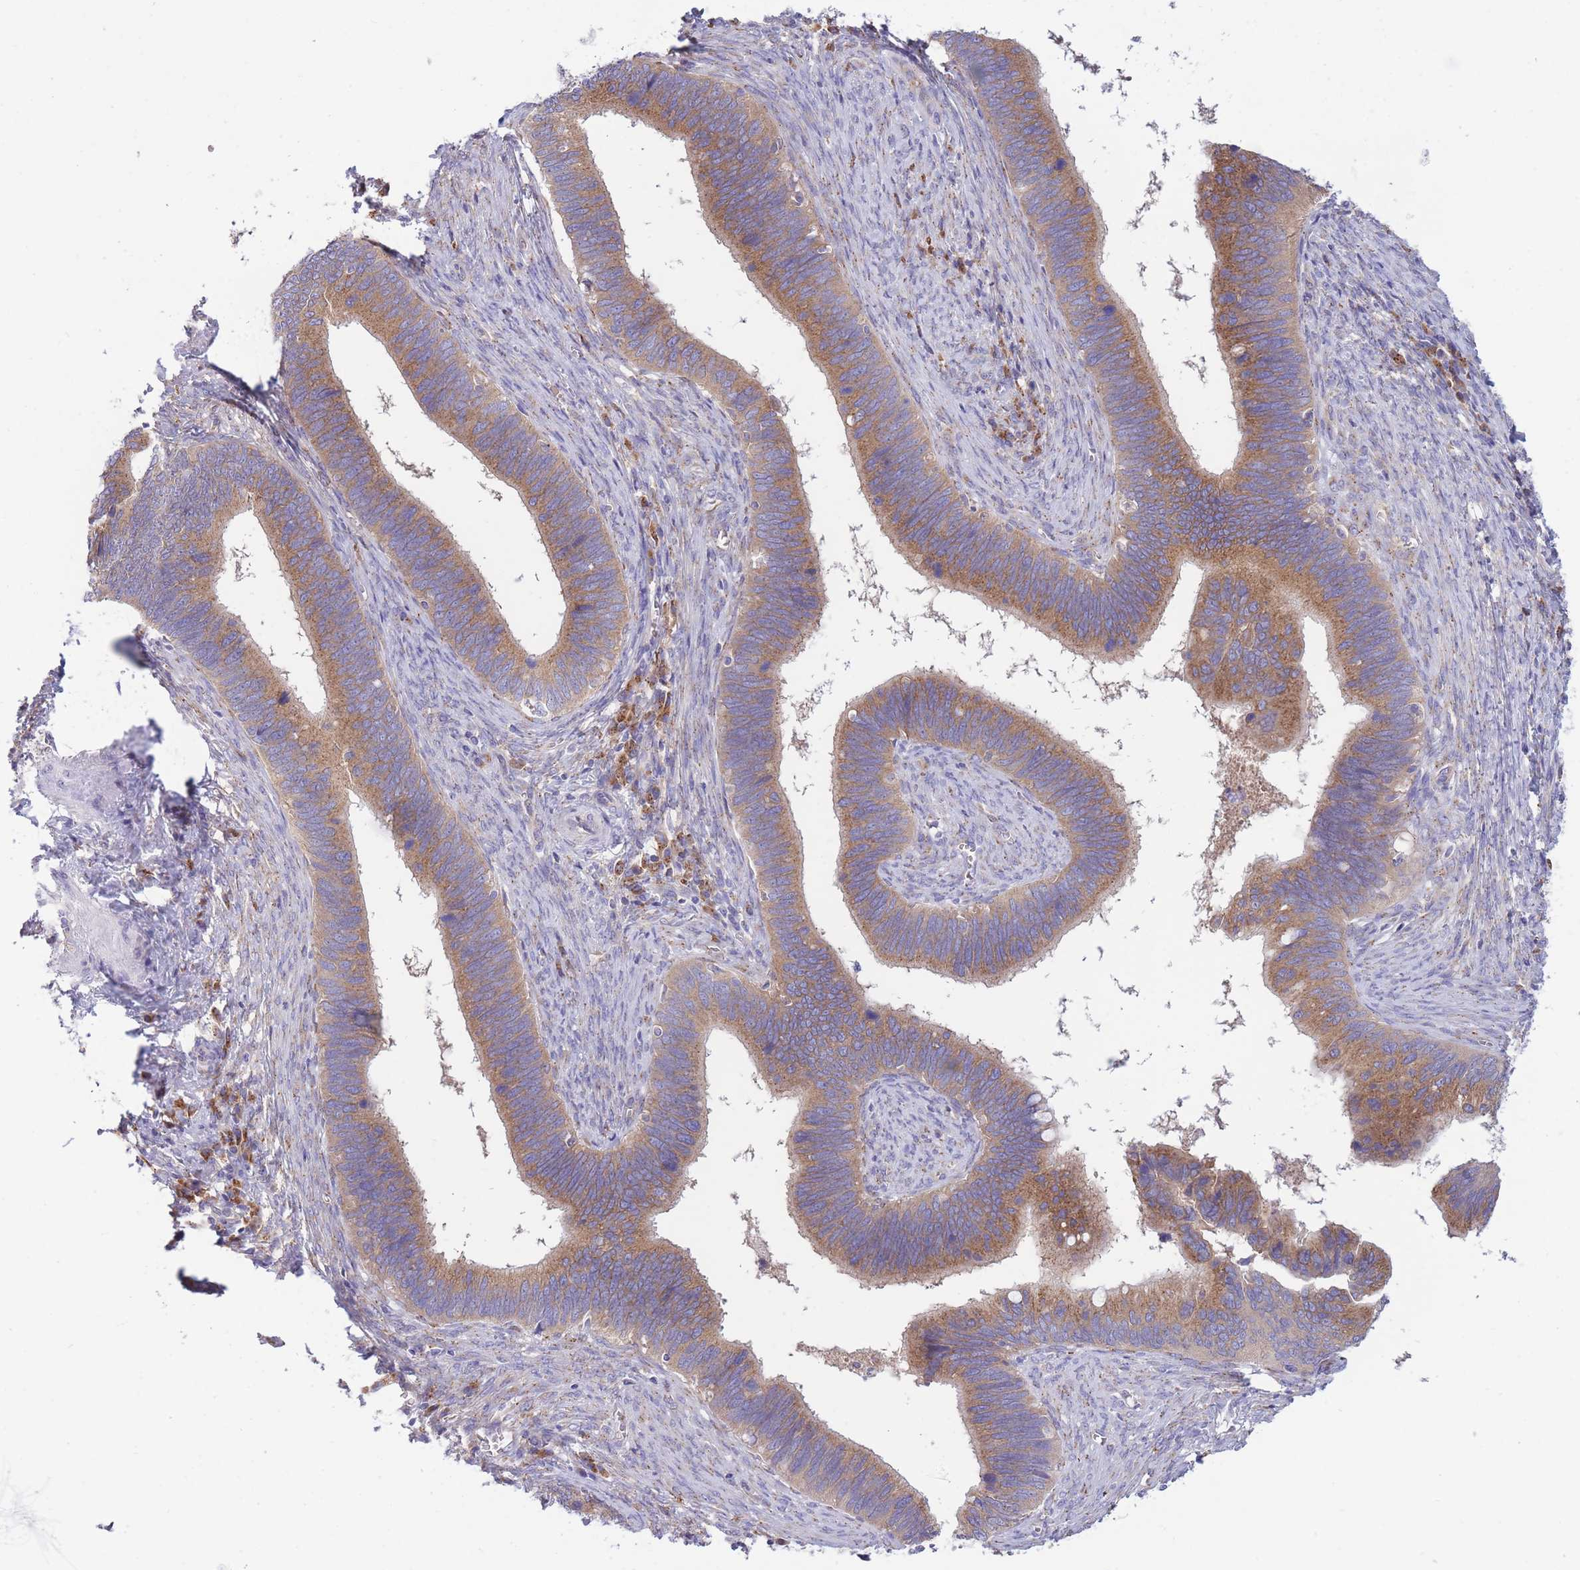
{"staining": {"intensity": "moderate", "quantity": ">75%", "location": "cytoplasmic/membranous"}, "tissue": "cervical cancer", "cell_type": "Tumor cells", "image_type": "cancer", "snomed": [{"axis": "morphology", "description": "Adenocarcinoma, NOS"}, {"axis": "topography", "description": "Cervix"}], "caption": "High-power microscopy captured an immunohistochemistry (IHC) photomicrograph of cervical adenocarcinoma, revealing moderate cytoplasmic/membranous positivity in about >75% of tumor cells. (Stains: DAB (3,3'-diaminobenzidine) in brown, nuclei in blue, Microscopy: brightfield microscopy at high magnification).", "gene": "COPG2", "patient": {"sex": "female", "age": 42}}